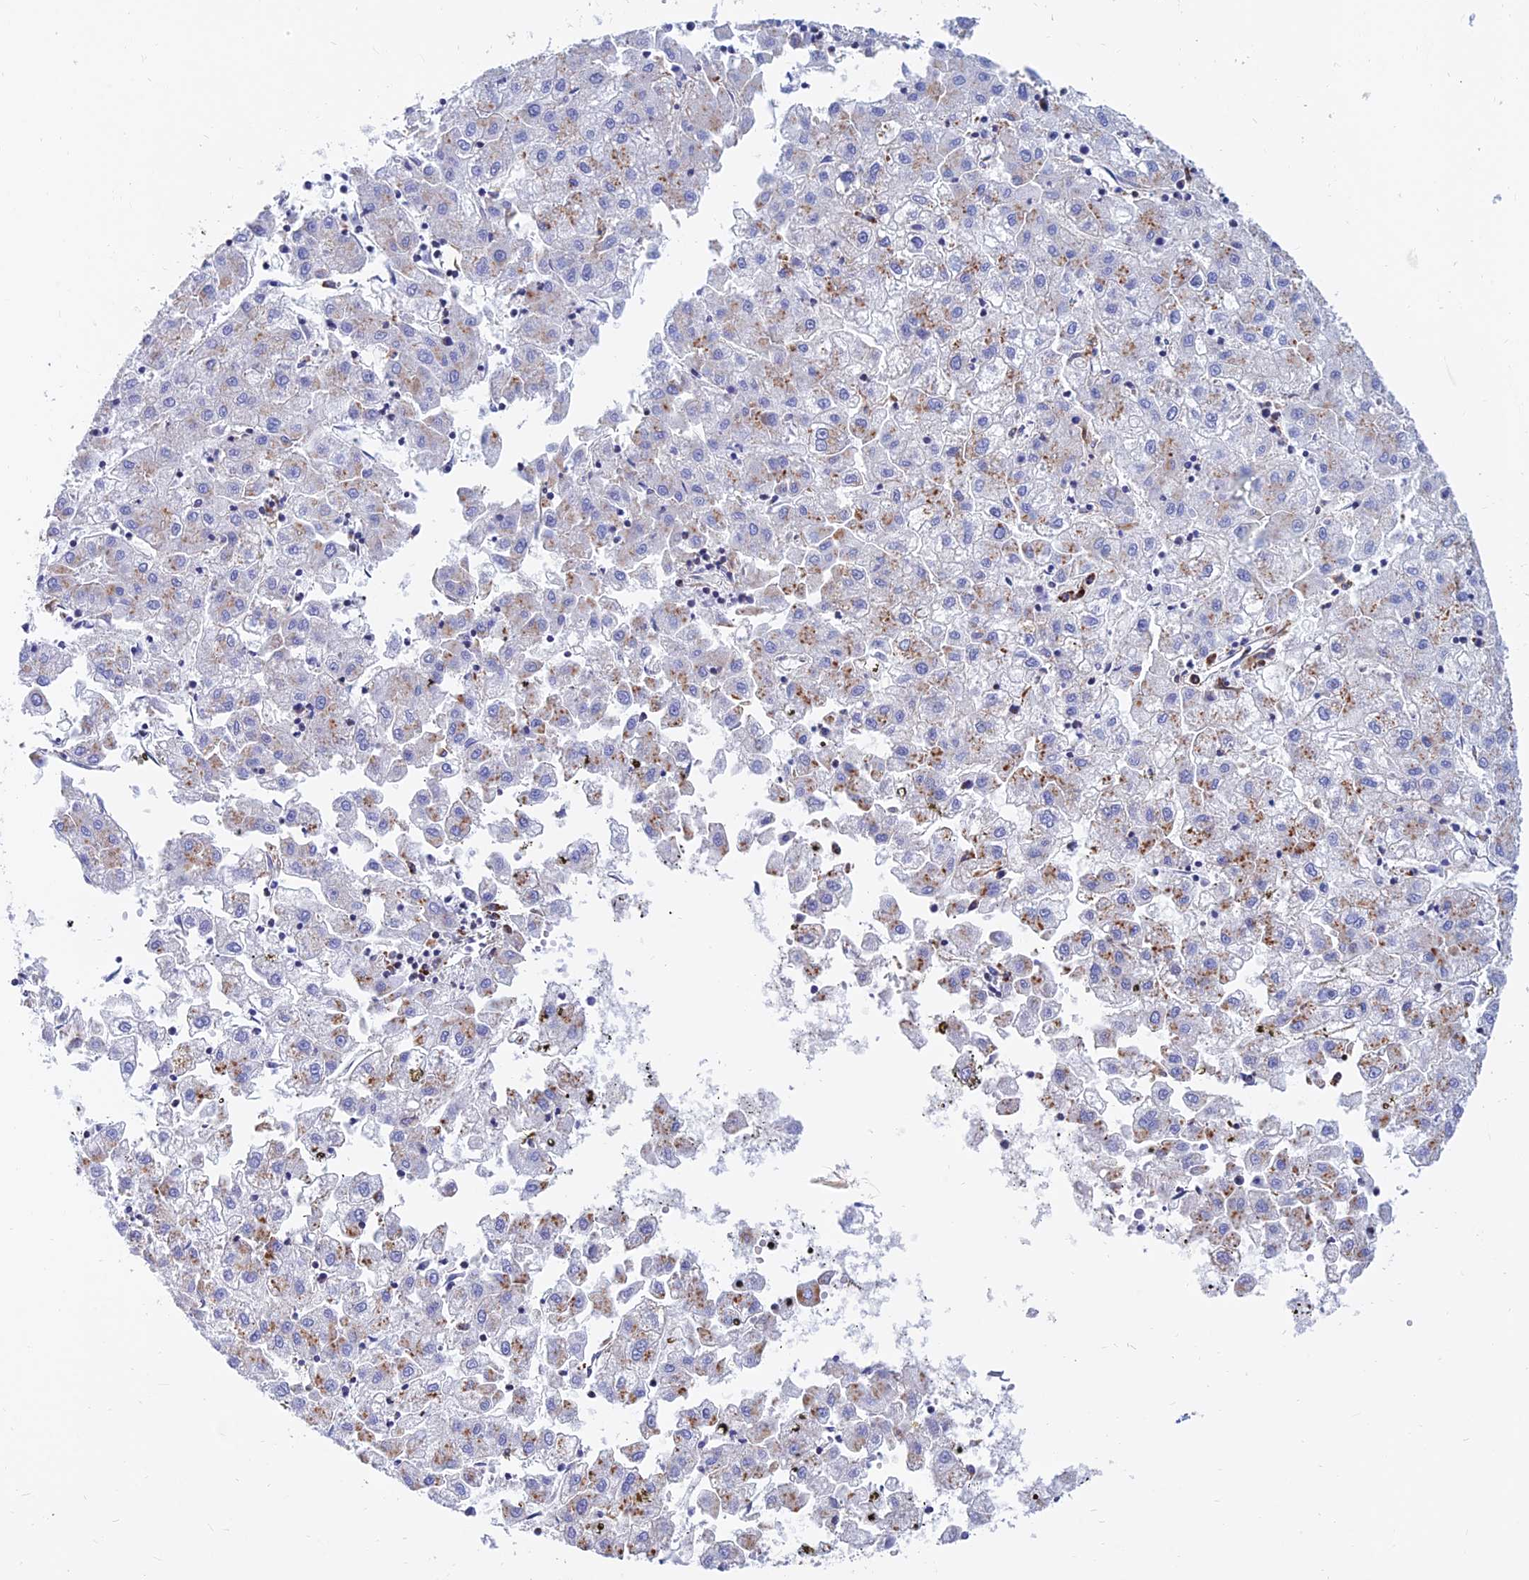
{"staining": {"intensity": "moderate", "quantity": "25%-75%", "location": "cytoplasmic/membranous"}, "tissue": "liver cancer", "cell_type": "Tumor cells", "image_type": "cancer", "snomed": [{"axis": "morphology", "description": "Carcinoma, Hepatocellular, NOS"}, {"axis": "topography", "description": "Liver"}], "caption": "Moderate cytoplasmic/membranous expression for a protein is seen in approximately 25%-75% of tumor cells of liver hepatocellular carcinoma using immunohistochemistry (IHC).", "gene": "SPNS1", "patient": {"sex": "male", "age": 72}}